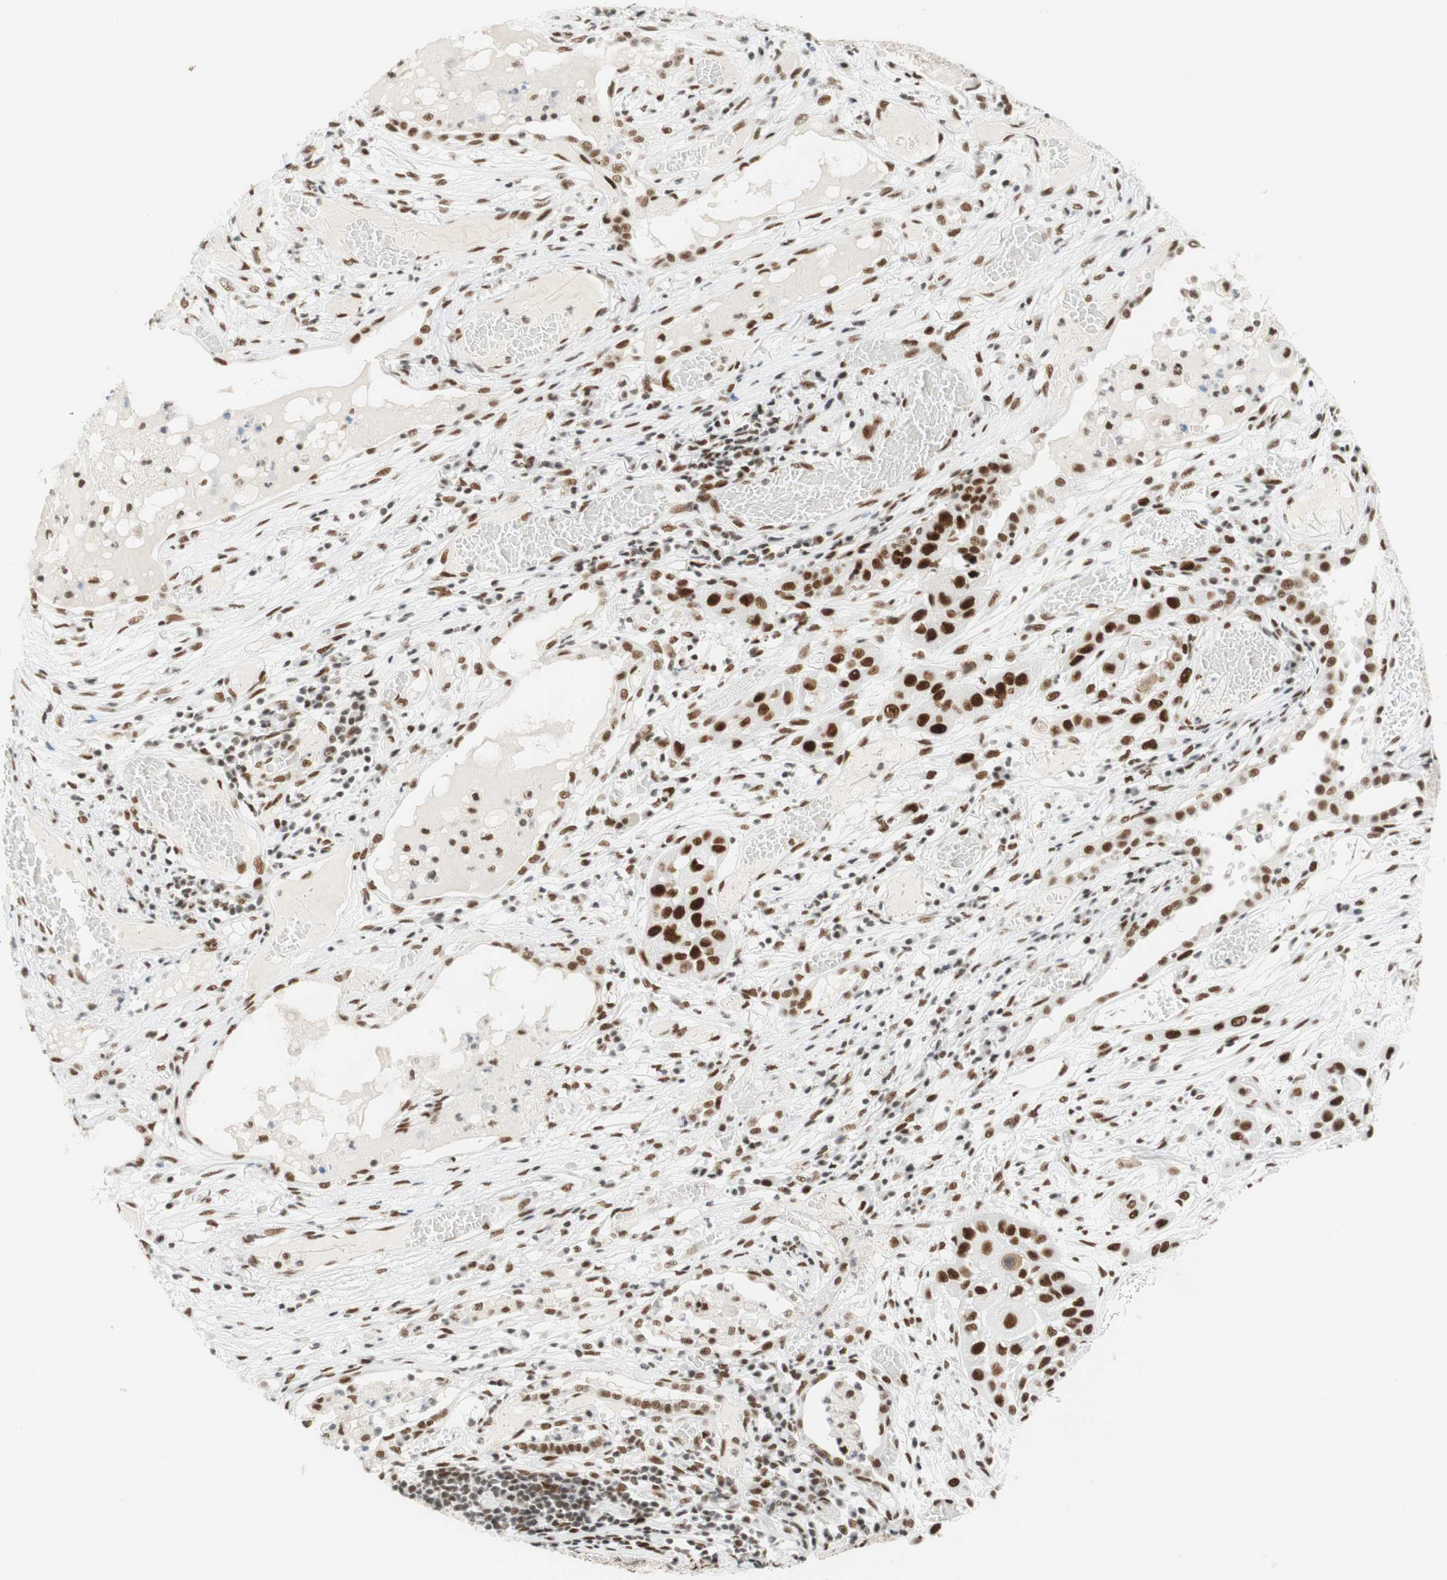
{"staining": {"intensity": "moderate", "quantity": "25%-75%", "location": "nuclear"}, "tissue": "lung cancer", "cell_type": "Tumor cells", "image_type": "cancer", "snomed": [{"axis": "morphology", "description": "Squamous cell carcinoma, NOS"}, {"axis": "topography", "description": "Lung"}], "caption": "Lung cancer stained for a protein displays moderate nuclear positivity in tumor cells. (Brightfield microscopy of DAB IHC at high magnification).", "gene": "RNF20", "patient": {"sex": "male", "age": 71}}